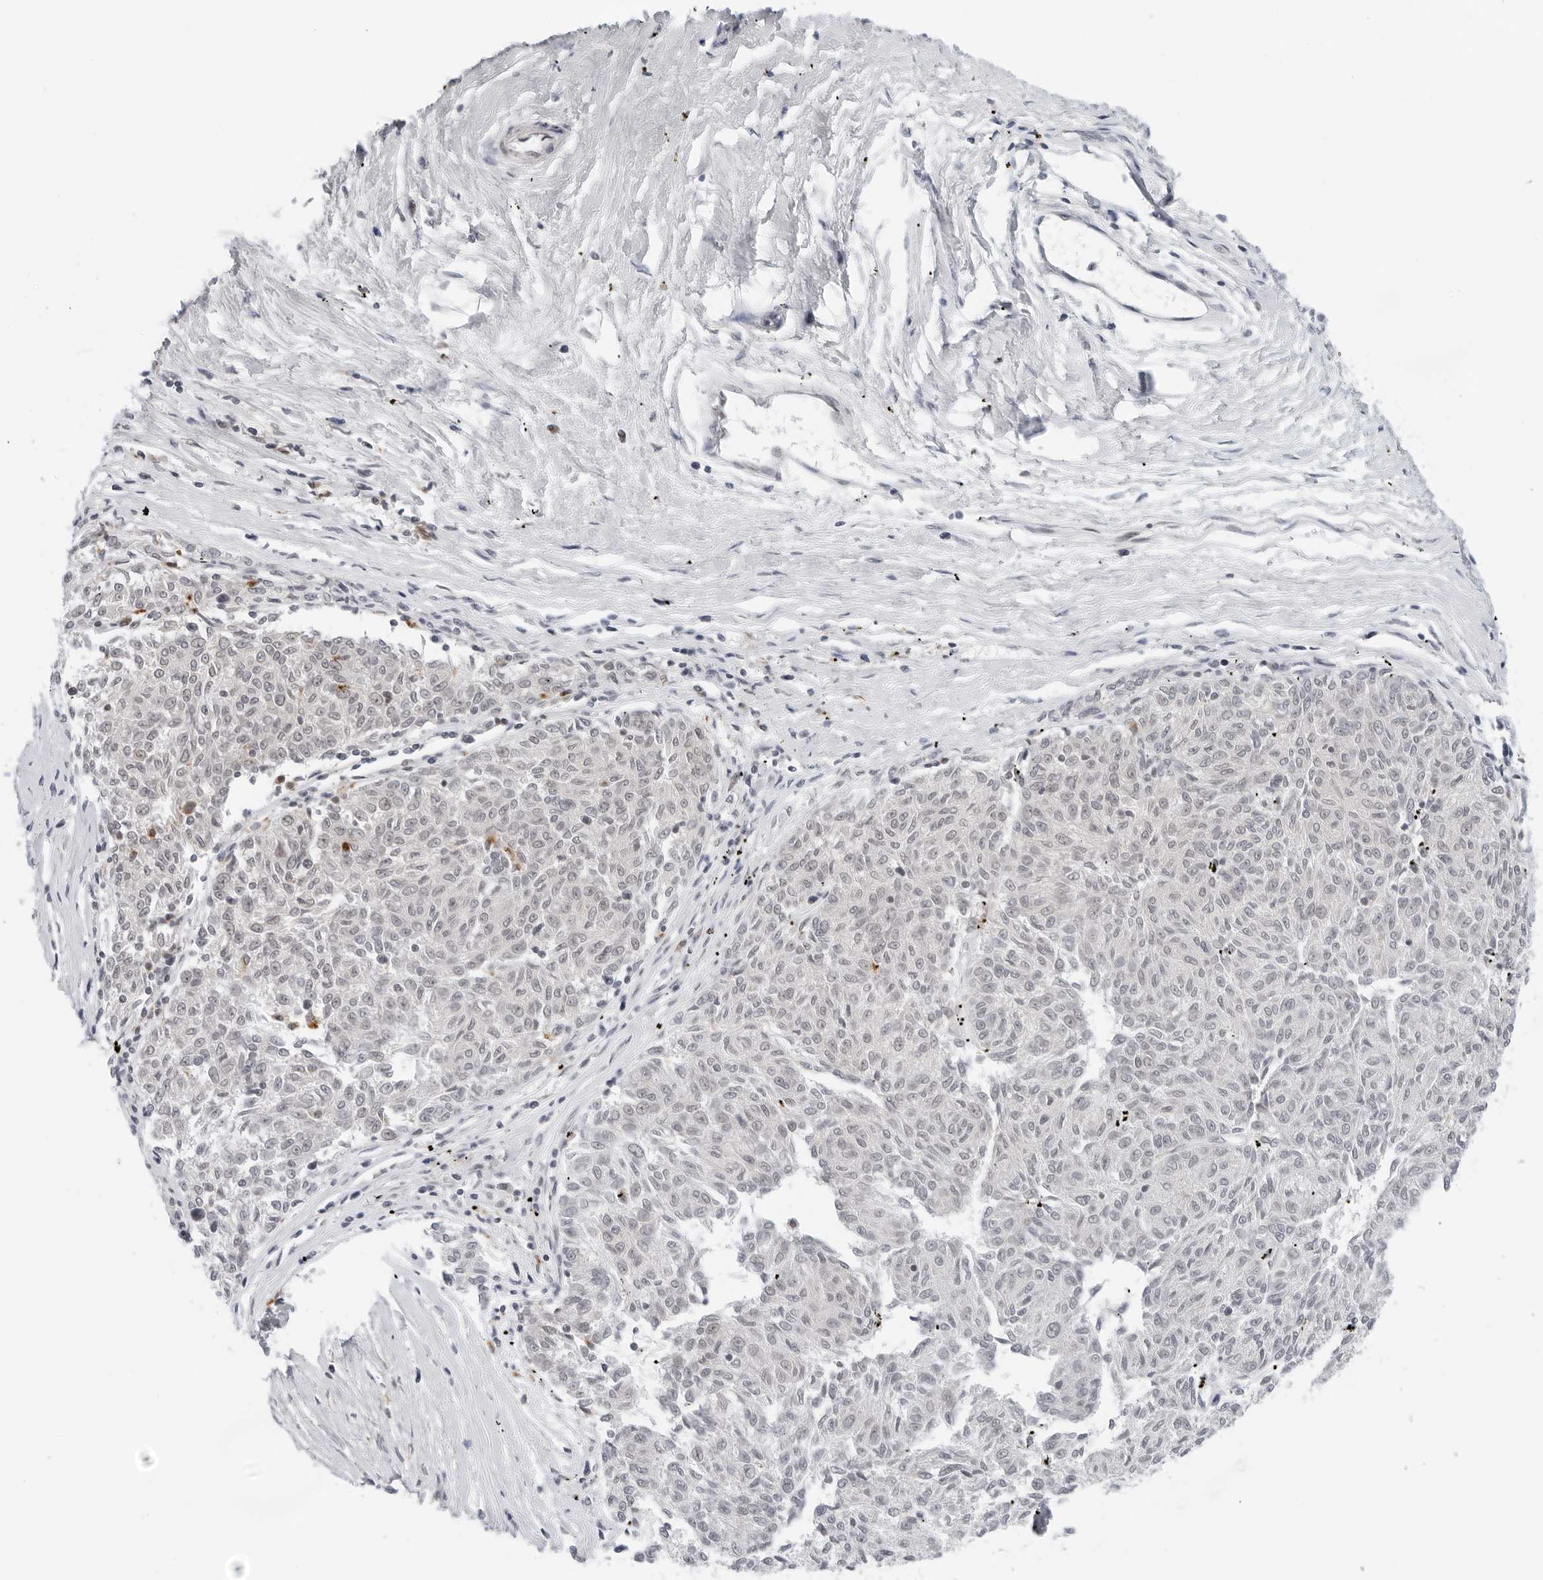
{"staining": {"intensity": "negative", "quantity": "none", "location": "none"}, "tissue": "melanoma", "cell_type": "Tumor cells", "image_type": "cancer", "snomed": [{"axis": "morphology", "description": "Malignant melanoma, NOS"}, {"axis": "topography", "description": "Skin"}], "caption": "Immunohistochemistry (IHC) micrograph of neoplastic tissue: human malignant melanoma stained with DAB (3,3'-diaminobenzidine) demonstrates no significant protein expression in tumor cells.", "gene": "TOX4", "patient": {"sex": "female", "age": 72}}